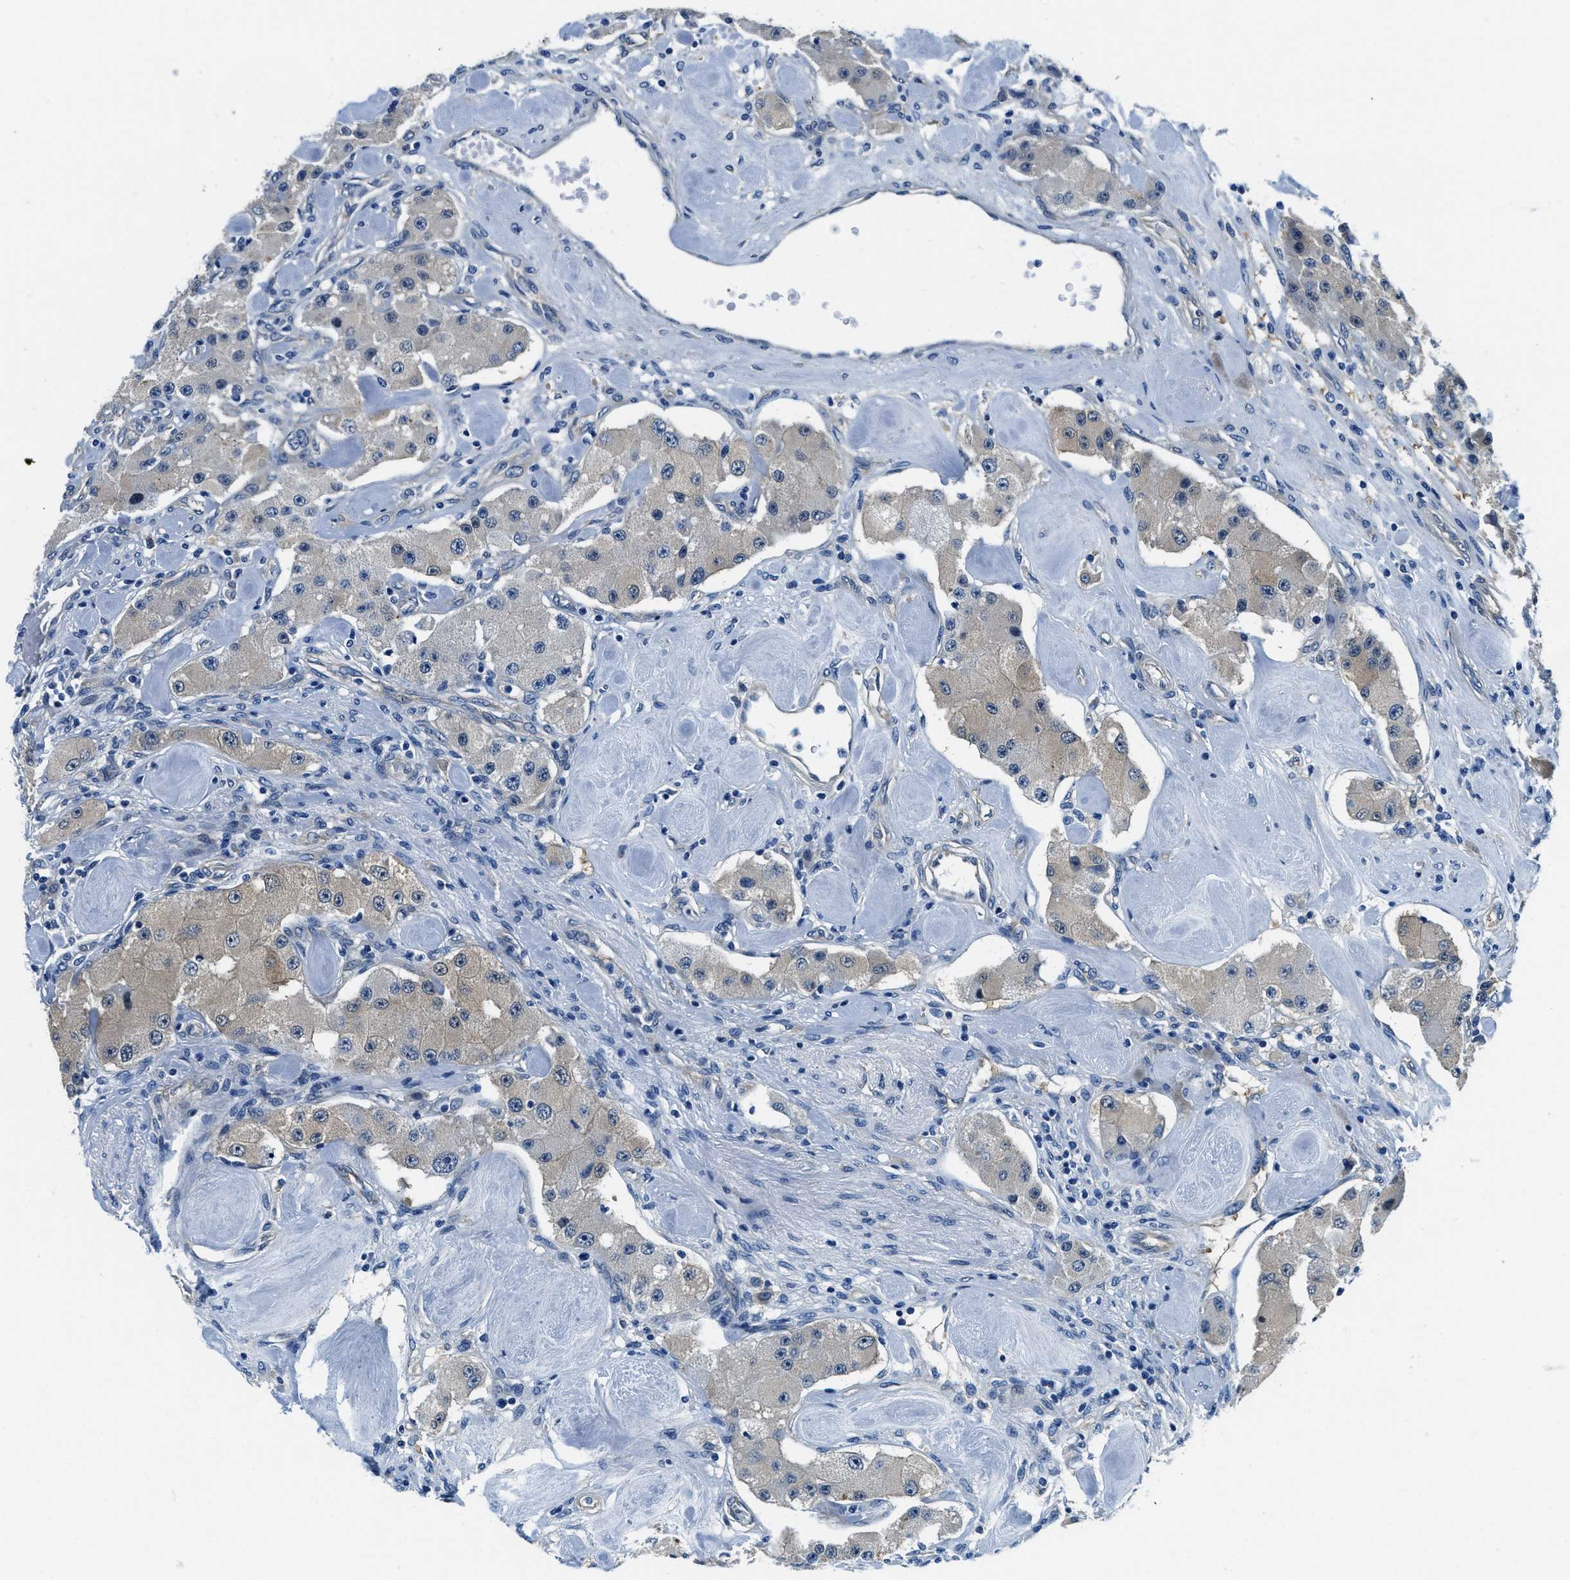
{"staining": {"intensity": "weak", "quantity": "25%-75%", "location": "cytoplasmic/membranous"}, "tissue": "carcinoid", "cell_type": "Tumor cells", "image_type": "cancer", "snomed": [{"axis": "morphology", "description": "Carcinoid, malignant, NOS"}, {"axis": "topography", "description": "Pancreas"}], "caption": "Immunohistochemistry (IHC) (DAB (3,3'-diaminobenzidine)) staining of carcinoid (malignant) demonstrates weak cytoplasmic/membranous protein positivity in about 25%-75% of tumor cells.", "gene": "TWF1", "patient": {"sex": "male", "age": 41}}